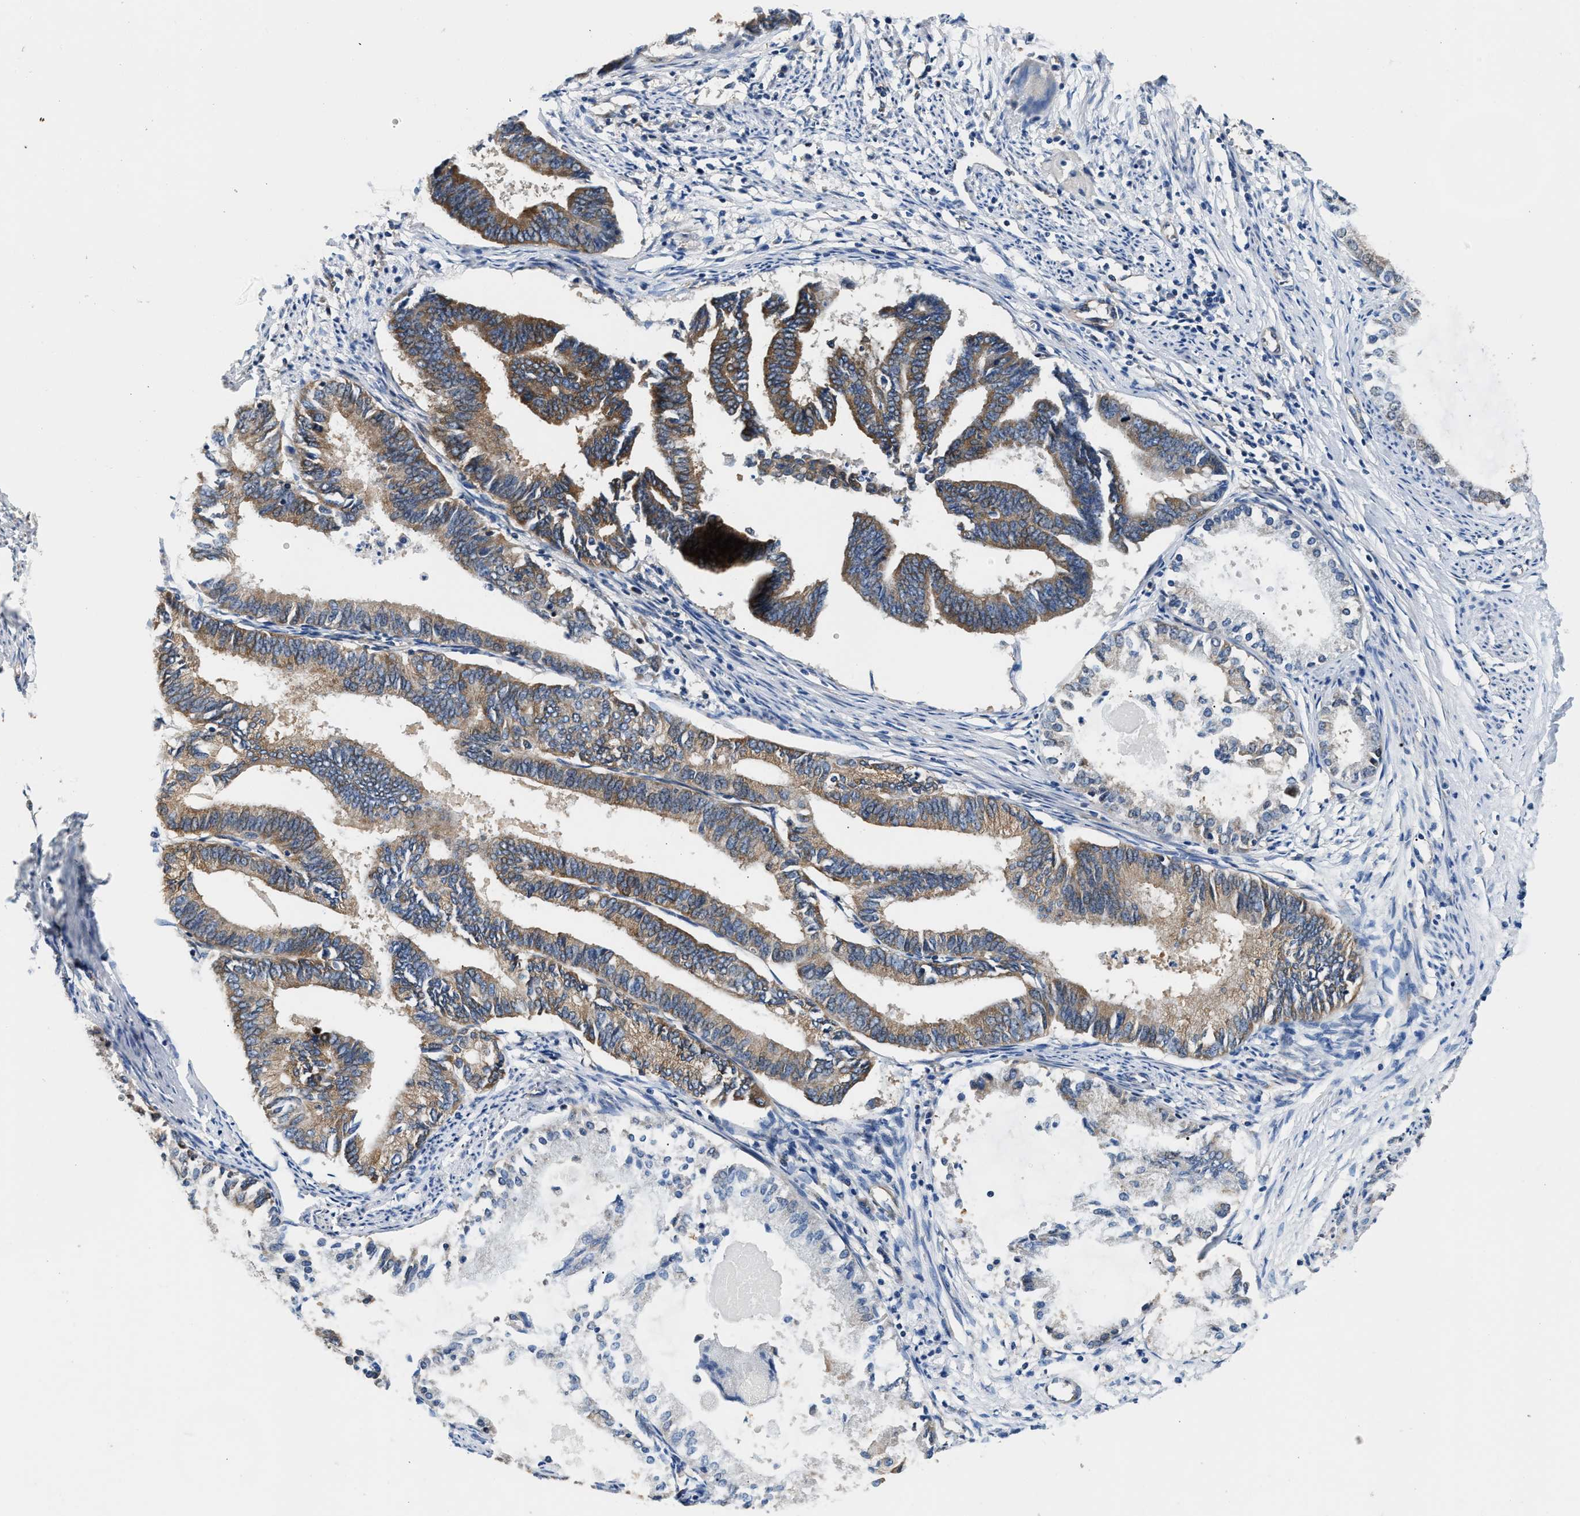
{"staining": {"intensity": "moderate", "quantity": ">75%", "location": "cytoplasmic/membranous"}, "tissue": "endometrial cancer", "cell_type": "Tumor cells", "image_type": "cancer", "snomed": [{"axis": "morphology", "description": "Adenocarcinoma, NOS"}, {"axis": "topography", "description": "Endometrium"}], "caption": "Immunohistochemical staining of human adenocarcinoma (endometrial) demonstrates medium levels of moderate cytoplasmic/membranous staining in approximately >75% of tumor cells.", "gene": "TEX2", "patient": {"sex": "female", "age": 86}}